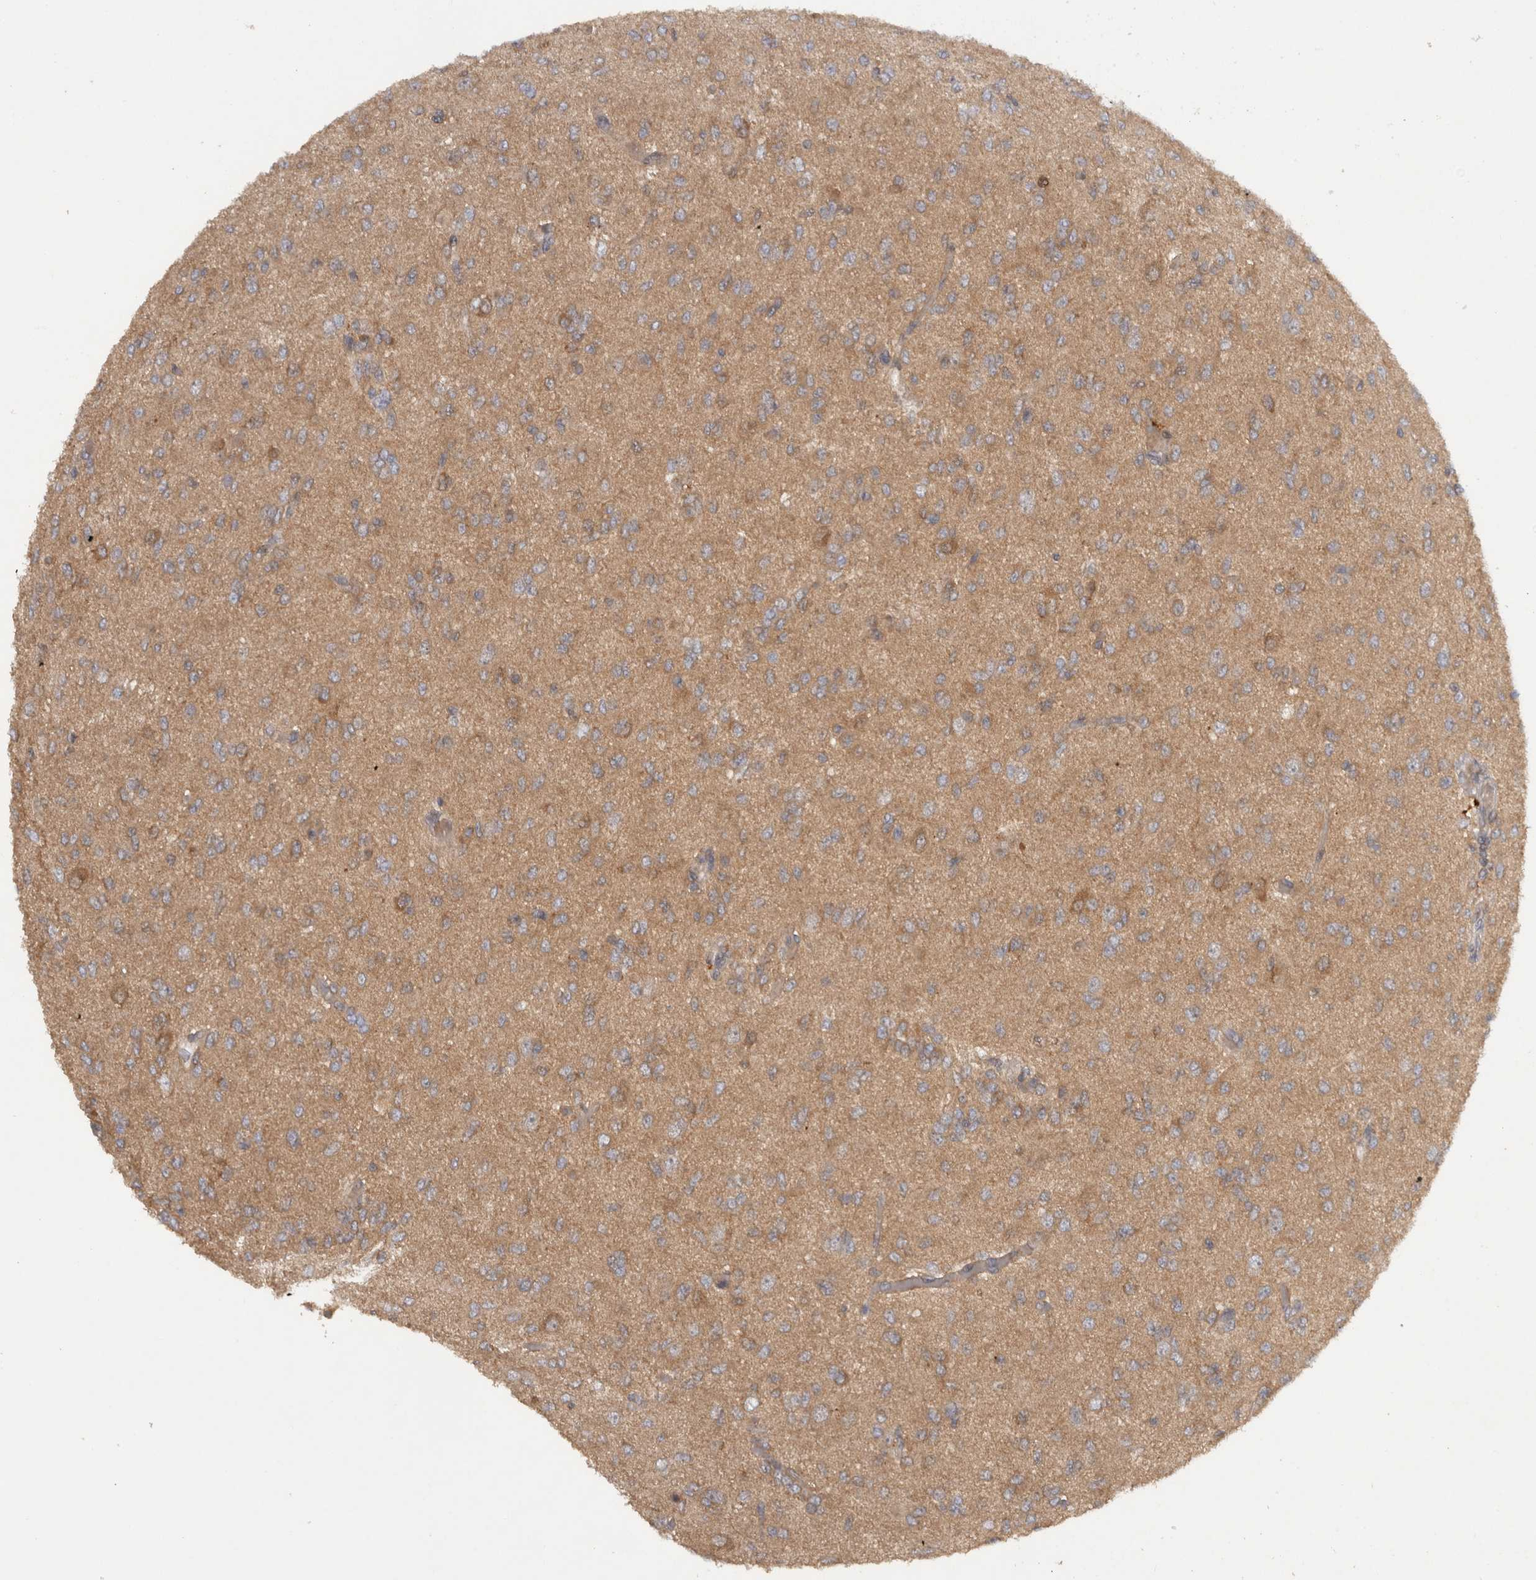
{"staining": {"intensity": "weak", "quantity": ">75%", "location": "cytoplasmic/membranous"}, "tissue": "glioma", "cell_type": "Tumor cells", "image_type": "cancer", "snomed": [{"axis": "morphology", "description": "Glioma, malignant, High grade"}, {"axis": "topography", "description": "Brain"}], "caption": "Immunohistochemistry (IHC) histopathology image of malignant high-grade glioma stained for a protein (brown), which shows low levels of weak cytoplasmic/membranous expression in about >75% of tumor cells.", "gene": "VEPH1", "patient": {"sex": "female", "age": 59}}